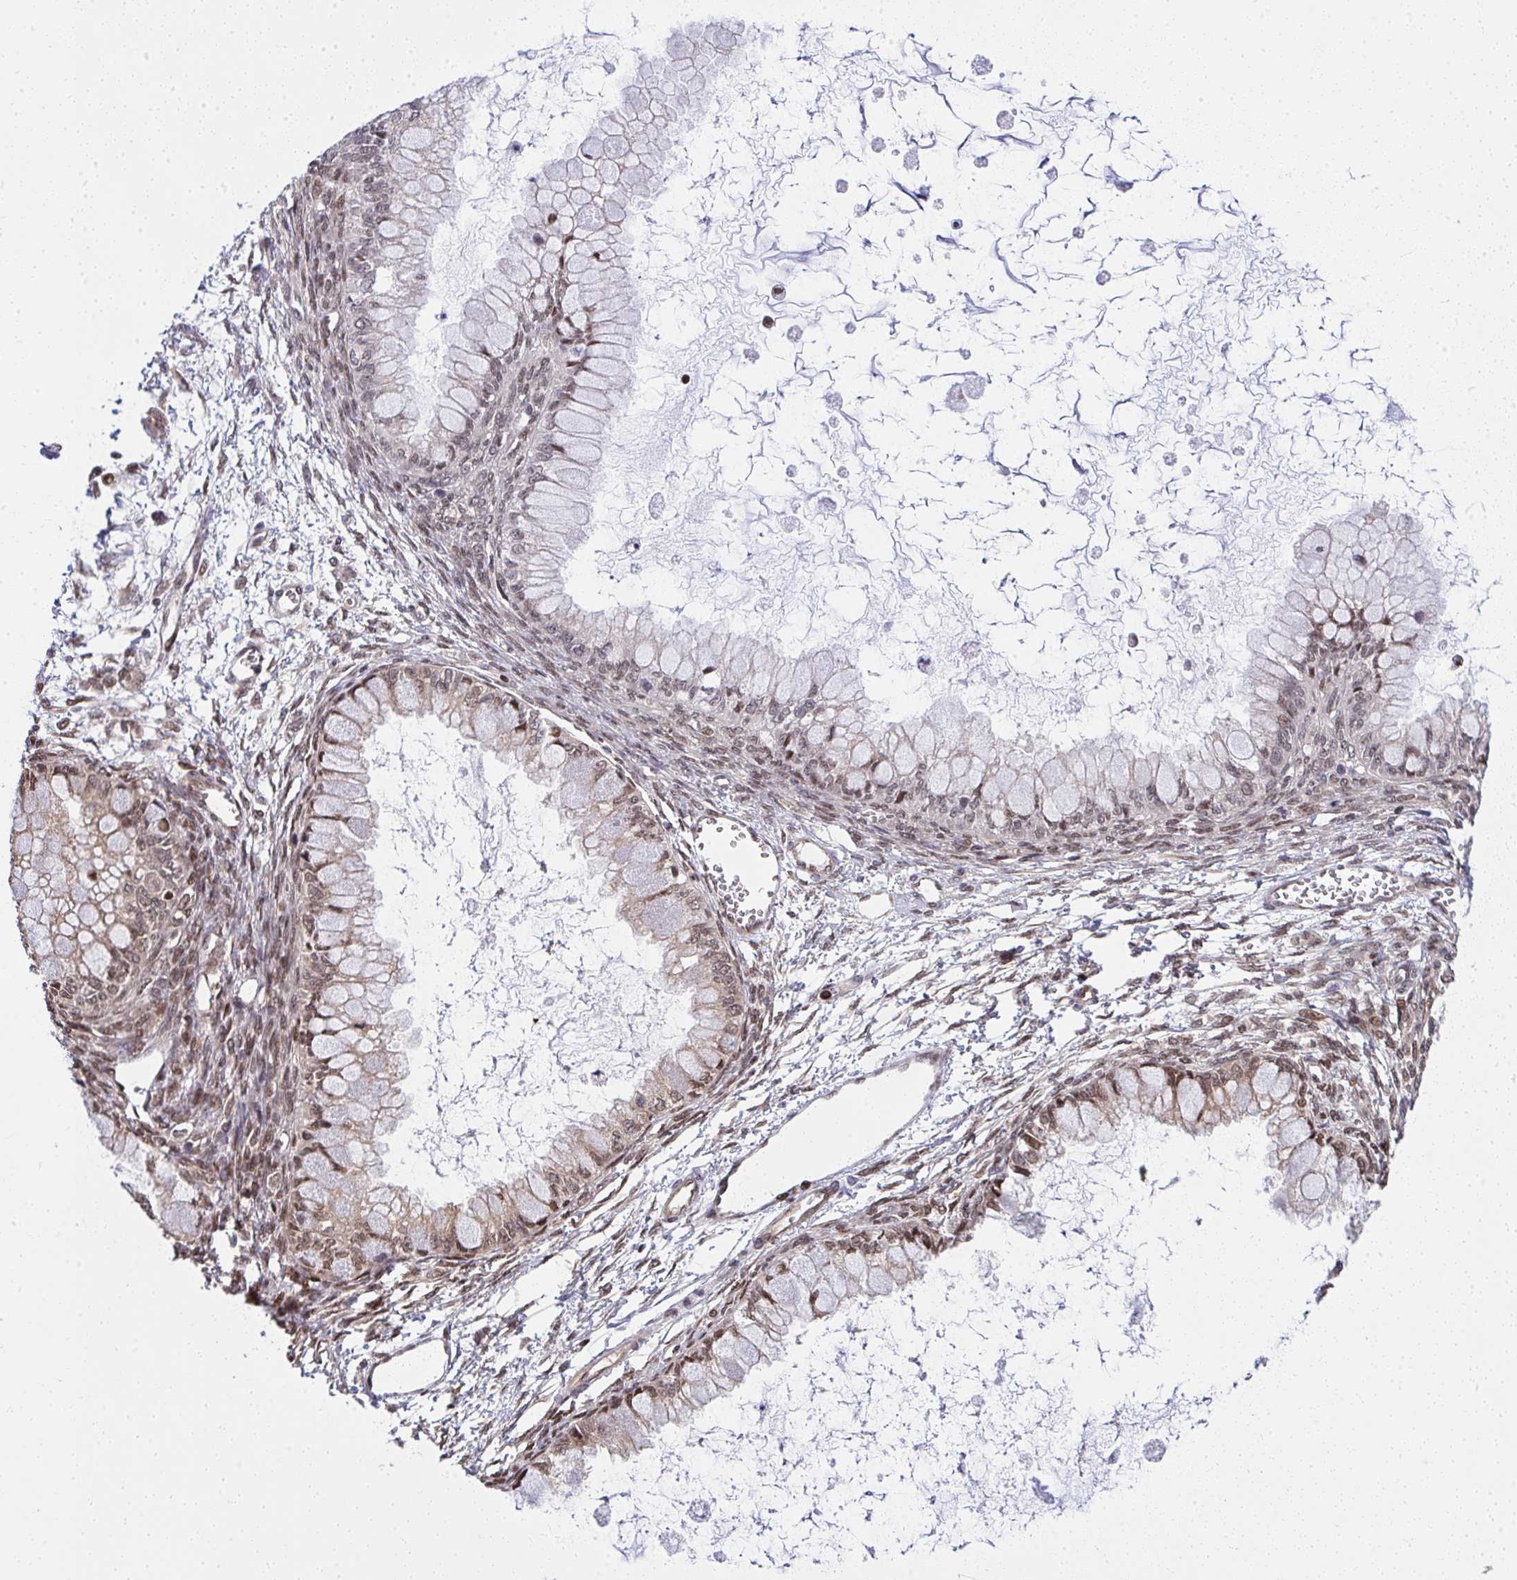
{"staining": {"intensity": "moderate", "quantity": "25%-75%", "location": "nuclear"}, "tissue": "ovarian cancer", "cell_type": "Tumor cells", "image_type": "cancer", "snomed": [{"axis": "morphology", "description": "Cystadenocarcinoma, mucinous, NOS"}, {"axis": "topography", "description": "Ovary"}], "caption": "Immunohistochemistry (IHC) of human ovarian mucinous cystadenocarcinoma exhibits medium levels of moderate nuclear staining in about 25%-75% of tumor cells.", "gene": "PIGY", "patient": {"sex": "female", "age": 34}}